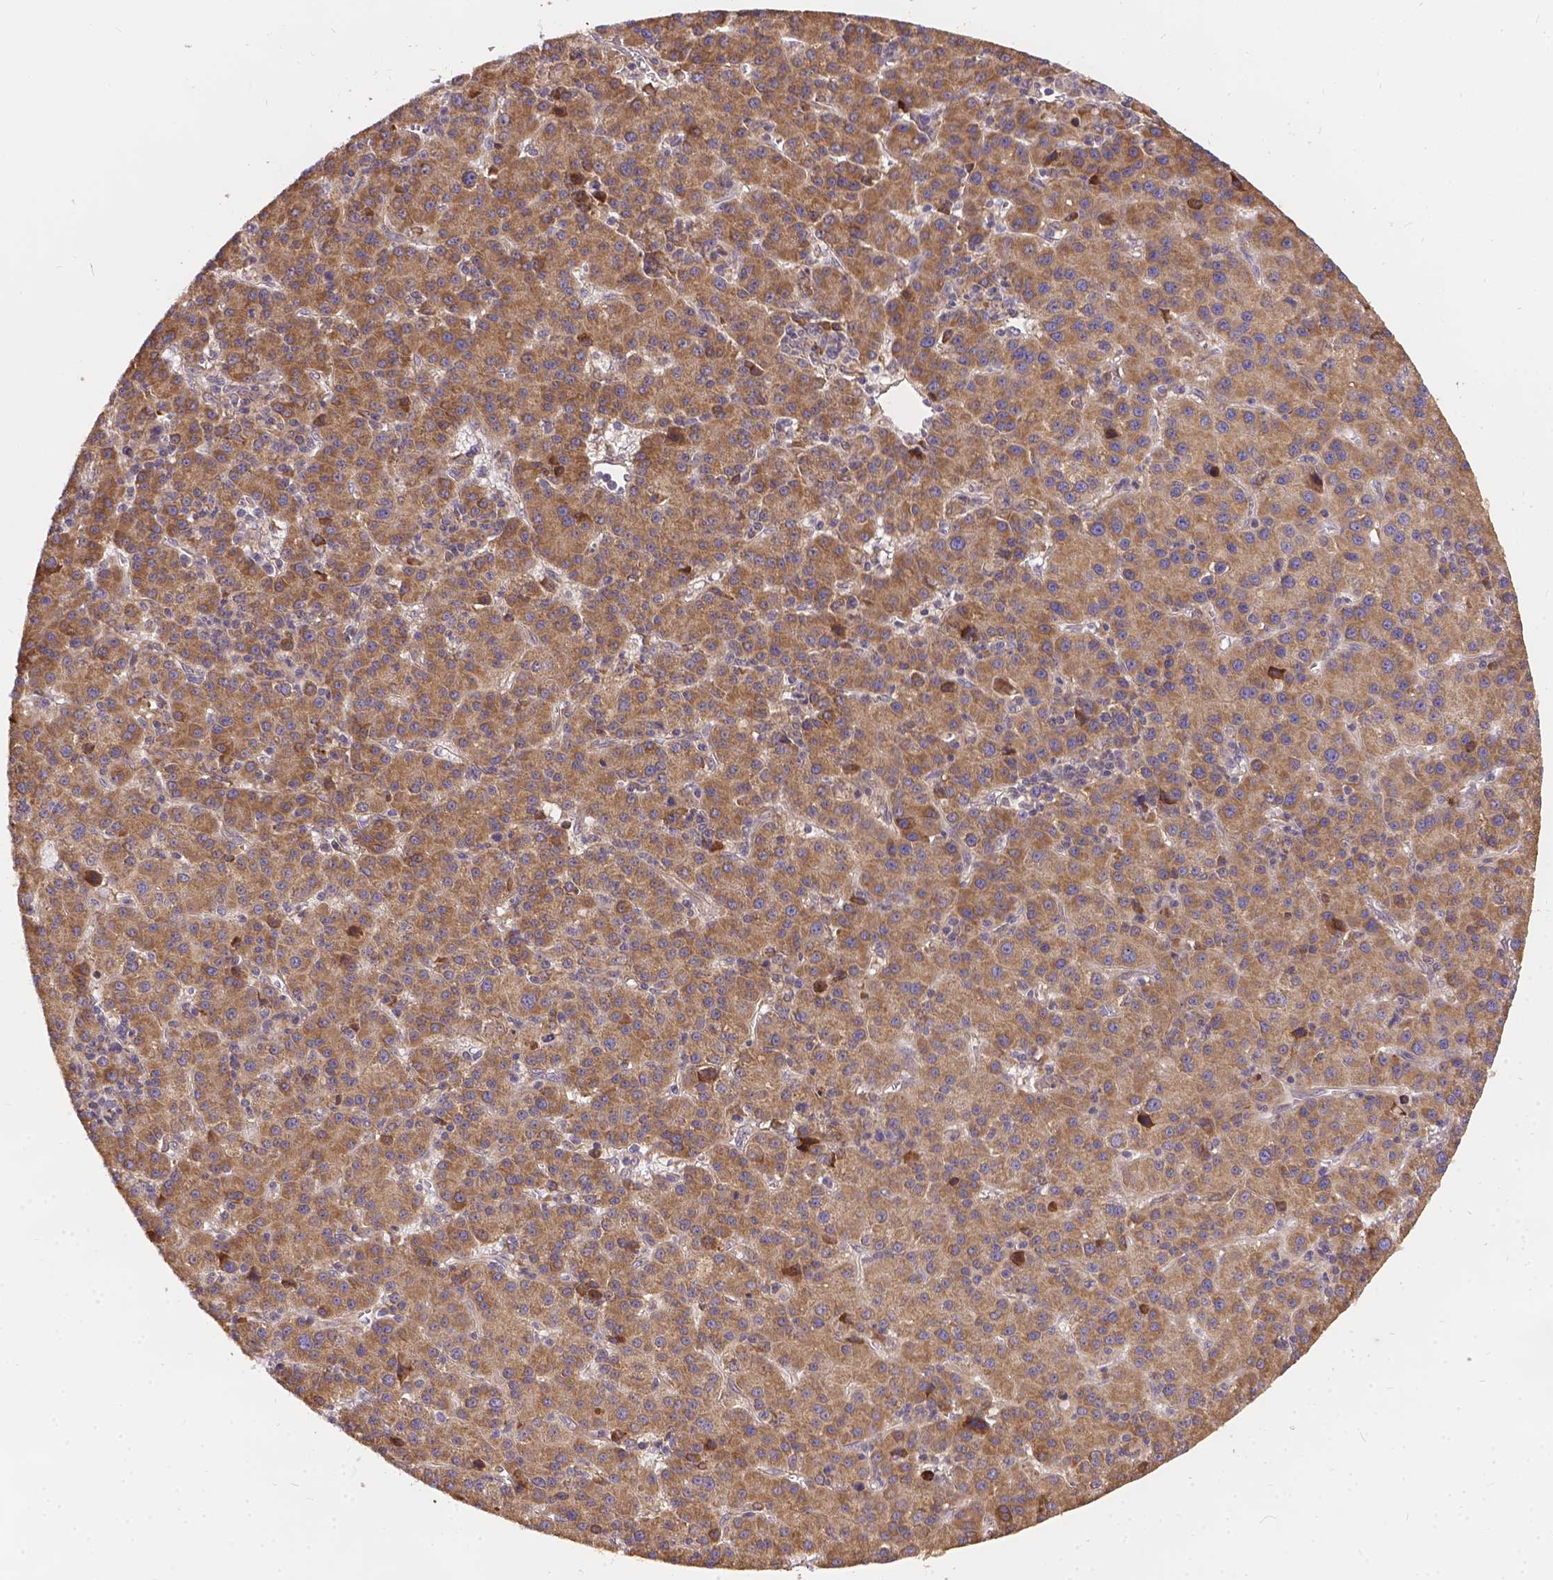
{"staining": {"intensity": "weak", "quantity": ">75%", "location": "cytoplasmic/membranous"}, "tissue": "liver cancer", "cell_type": "Tumor cells", "image_type": "cancer", "snomed": [{"axis": "morphology", "description": "Carcinoma, Hepatocellular, NOS"}, {"axis": "topography", "description": "Liver"}], "caption": "Hepatocellular carcinoma (liver) tissue shows weak cytoplasmic/membranous expression in approximately >75% of tumor cells (brown staining indicates protein expression, while blue staining denotes nuclei).", "gene": "DENND6A", "patient": {"sex": "female", "age": 60}}